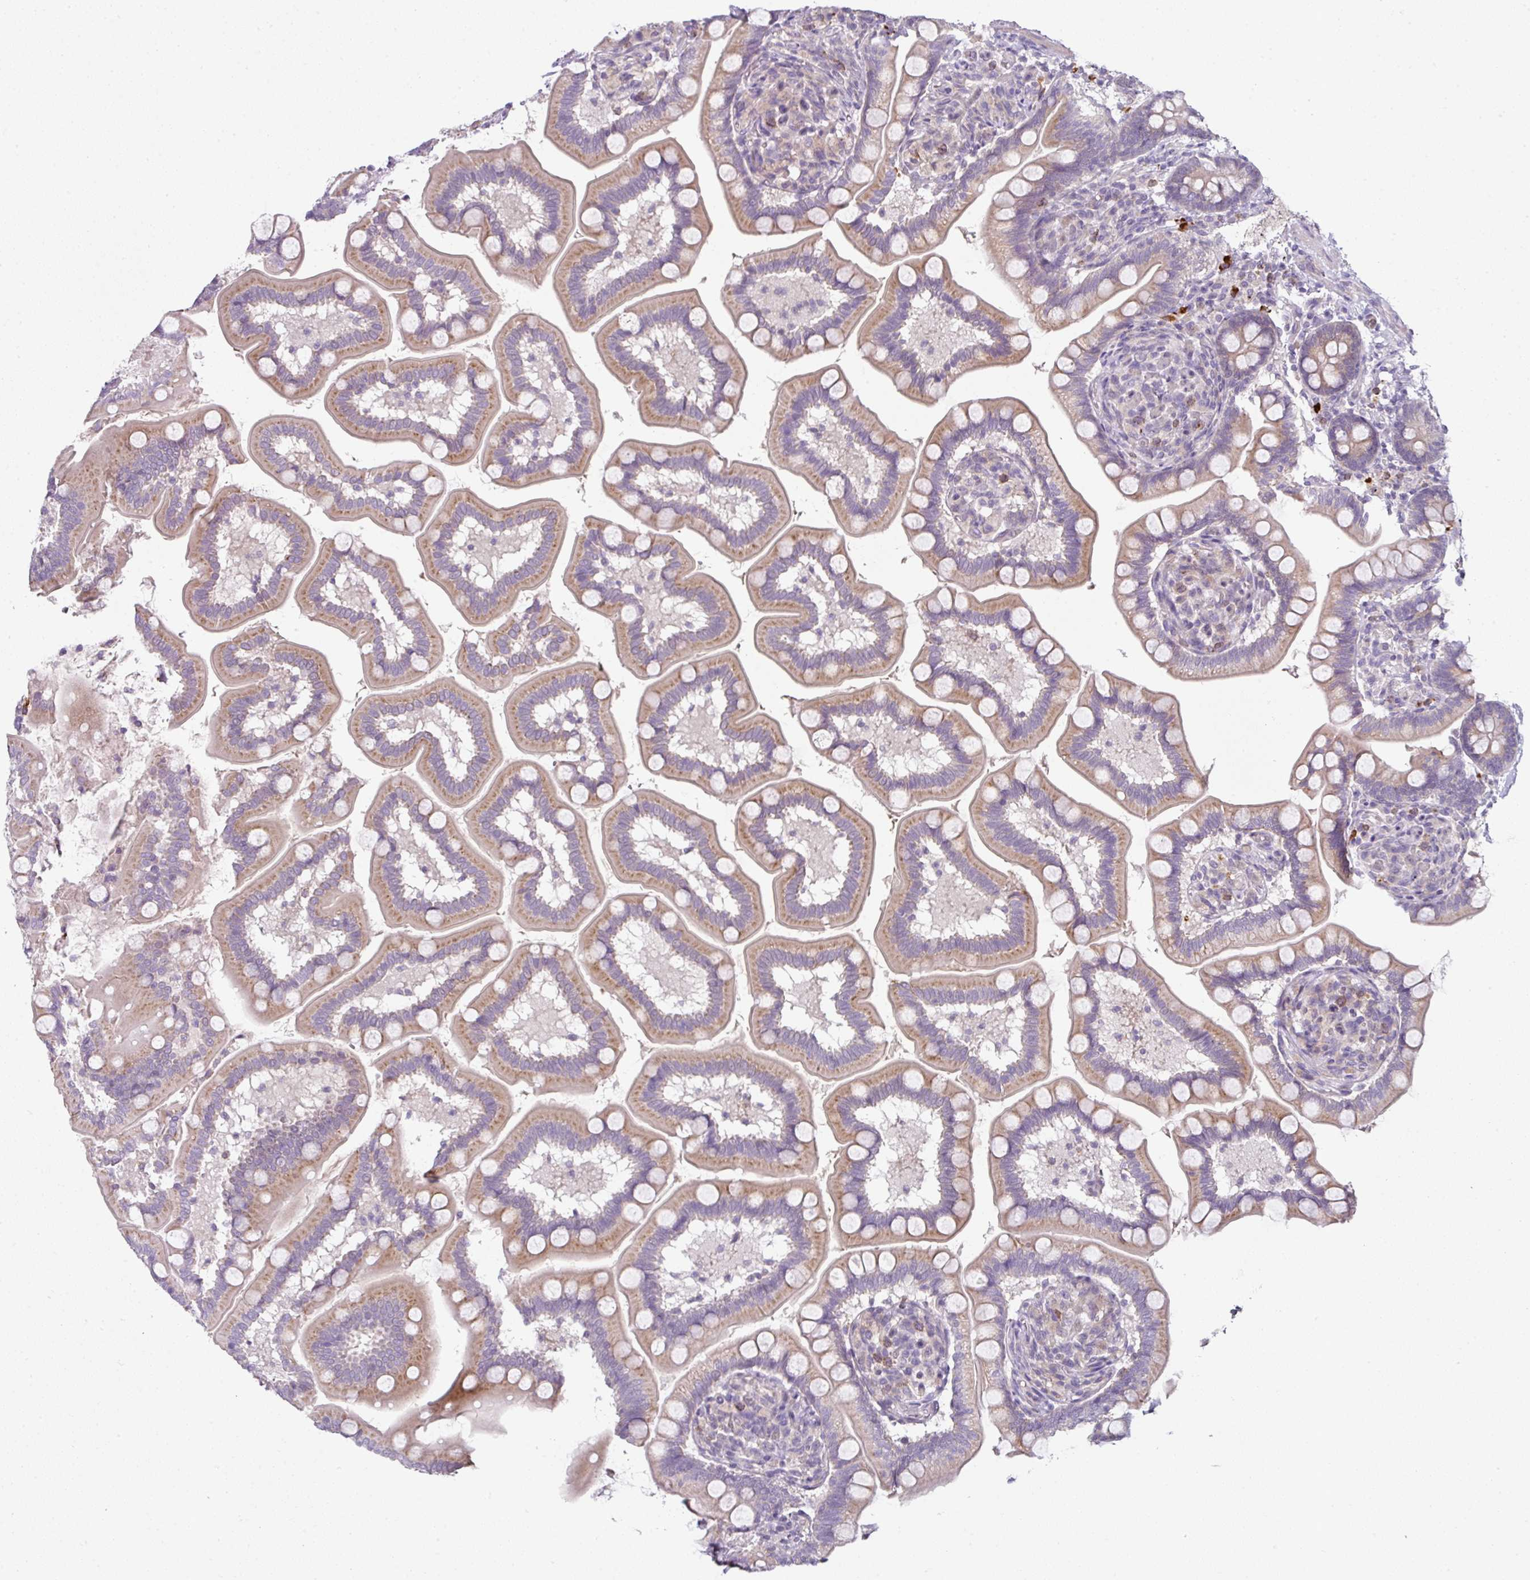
{"staining": {"intensity": "moderate", "quantity": ">75%", "location": "cytoplasmic/membranous"}, "tissue": "small intestine", "cell_type": "Glandular cells", "image_type": "normal", "snomed": [{"axis": "morphology", "description": "Normal tissue, NOS"}, {"axis": "topography", "description": "Small intestine"}], "caption": "Approximately >75% of glandular cells in benign small intestine show moderate cytoplasmic/membranous protein expression as visualized by brown immunohistochemical staining.", "gene": "FHAD1", "patient": {"sex": "female", "age": 64}}